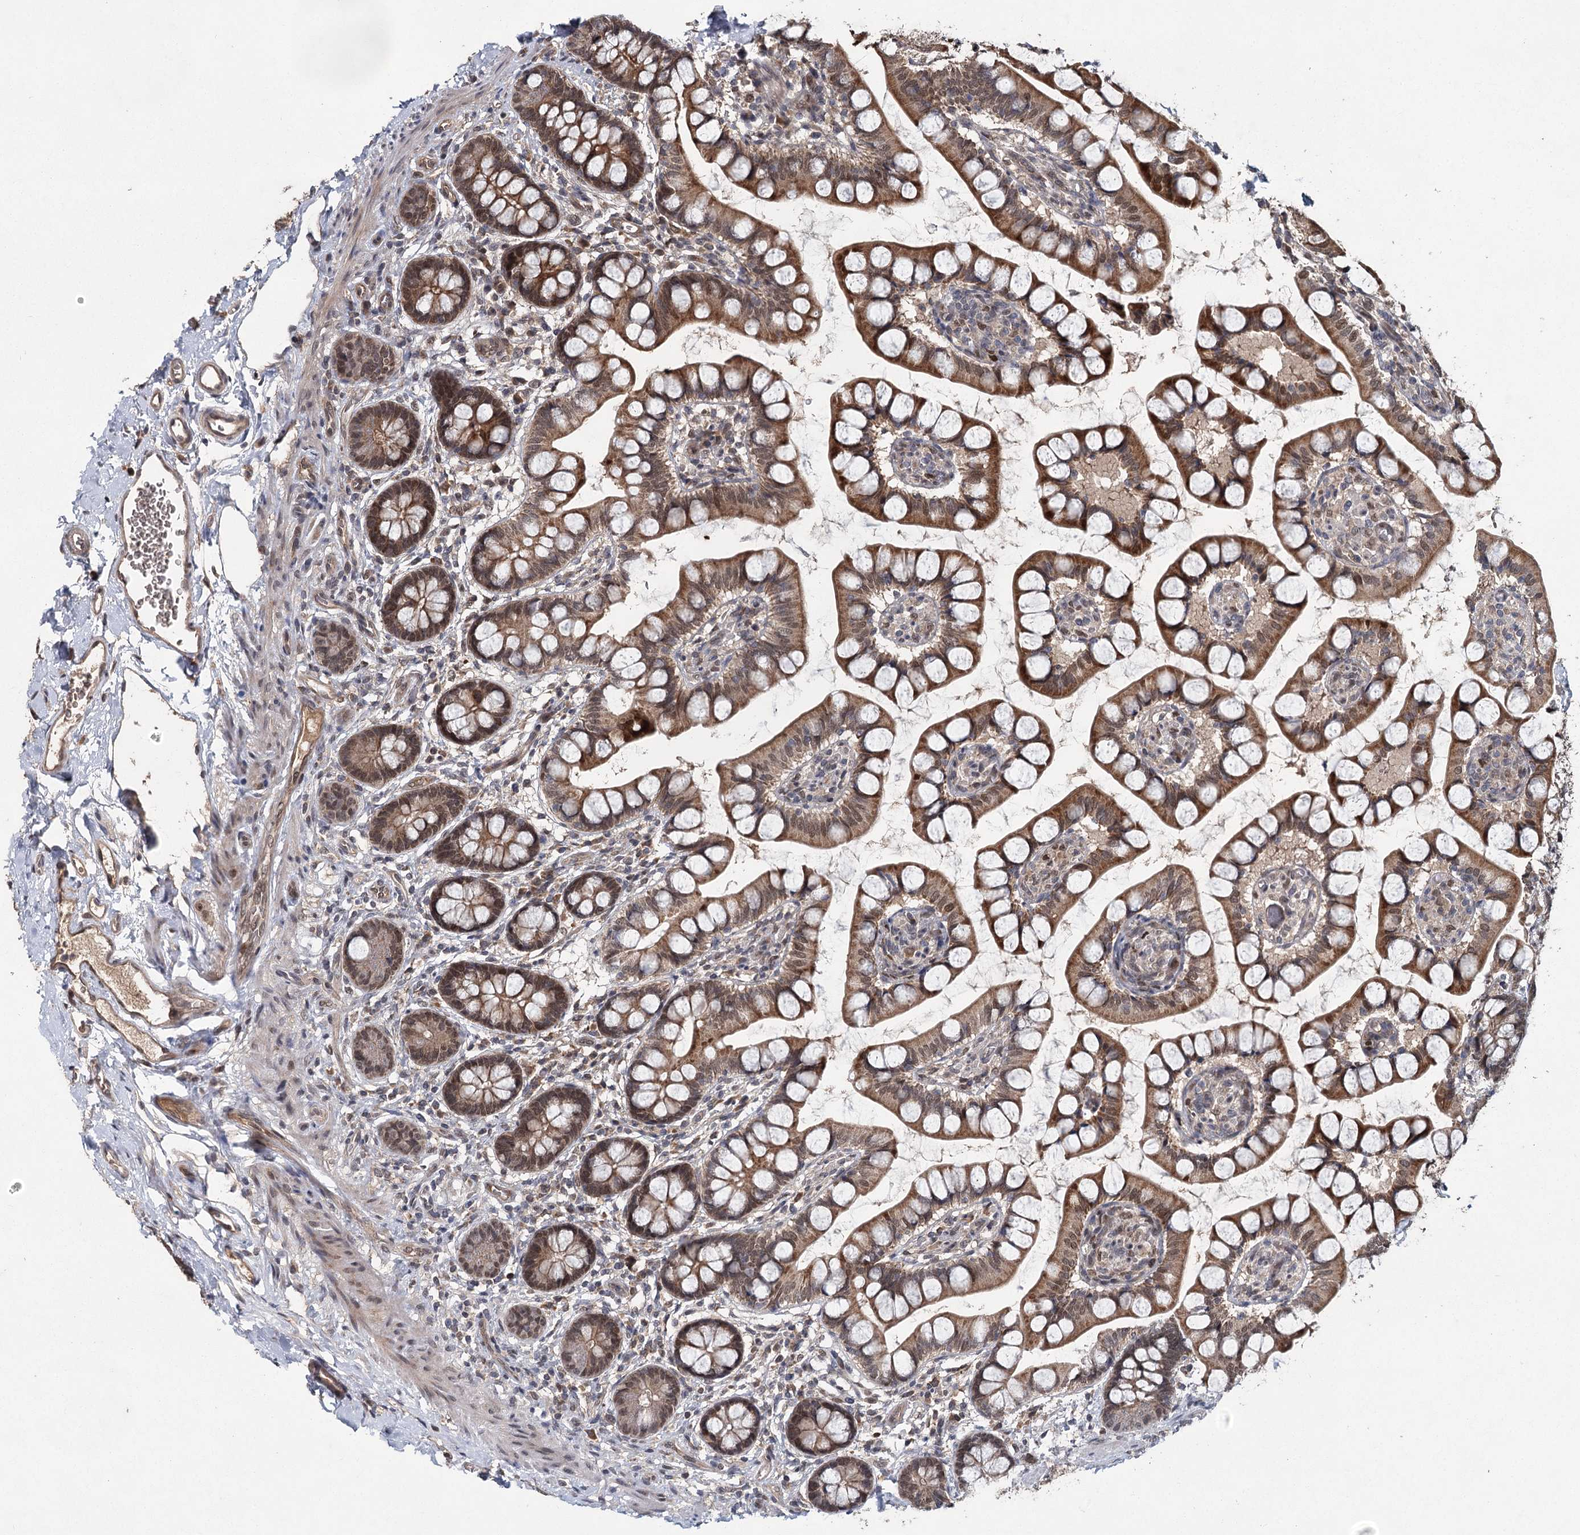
{"staining": {"intensity": "moderate", "quantity": ">75%", "location": "cytoplasmic/membranous,nuclear"}, "tissue": "small intestine", "cell_type": "Glandular cells", "image_type": "normal", "snomed": [{"axis": "morphology", "description": "Normal tissue, NOS"}, {"axis": "topography", "description": "Small intestine"}], "caption": "Small intestine stained with a brown dye demonstrates moderate cytoplasmic/membranous,nuclear positive expression in approximately >75% of glandular cells.", "gene": "MYG1", "patient": {"sex": "male", "age": 52}}